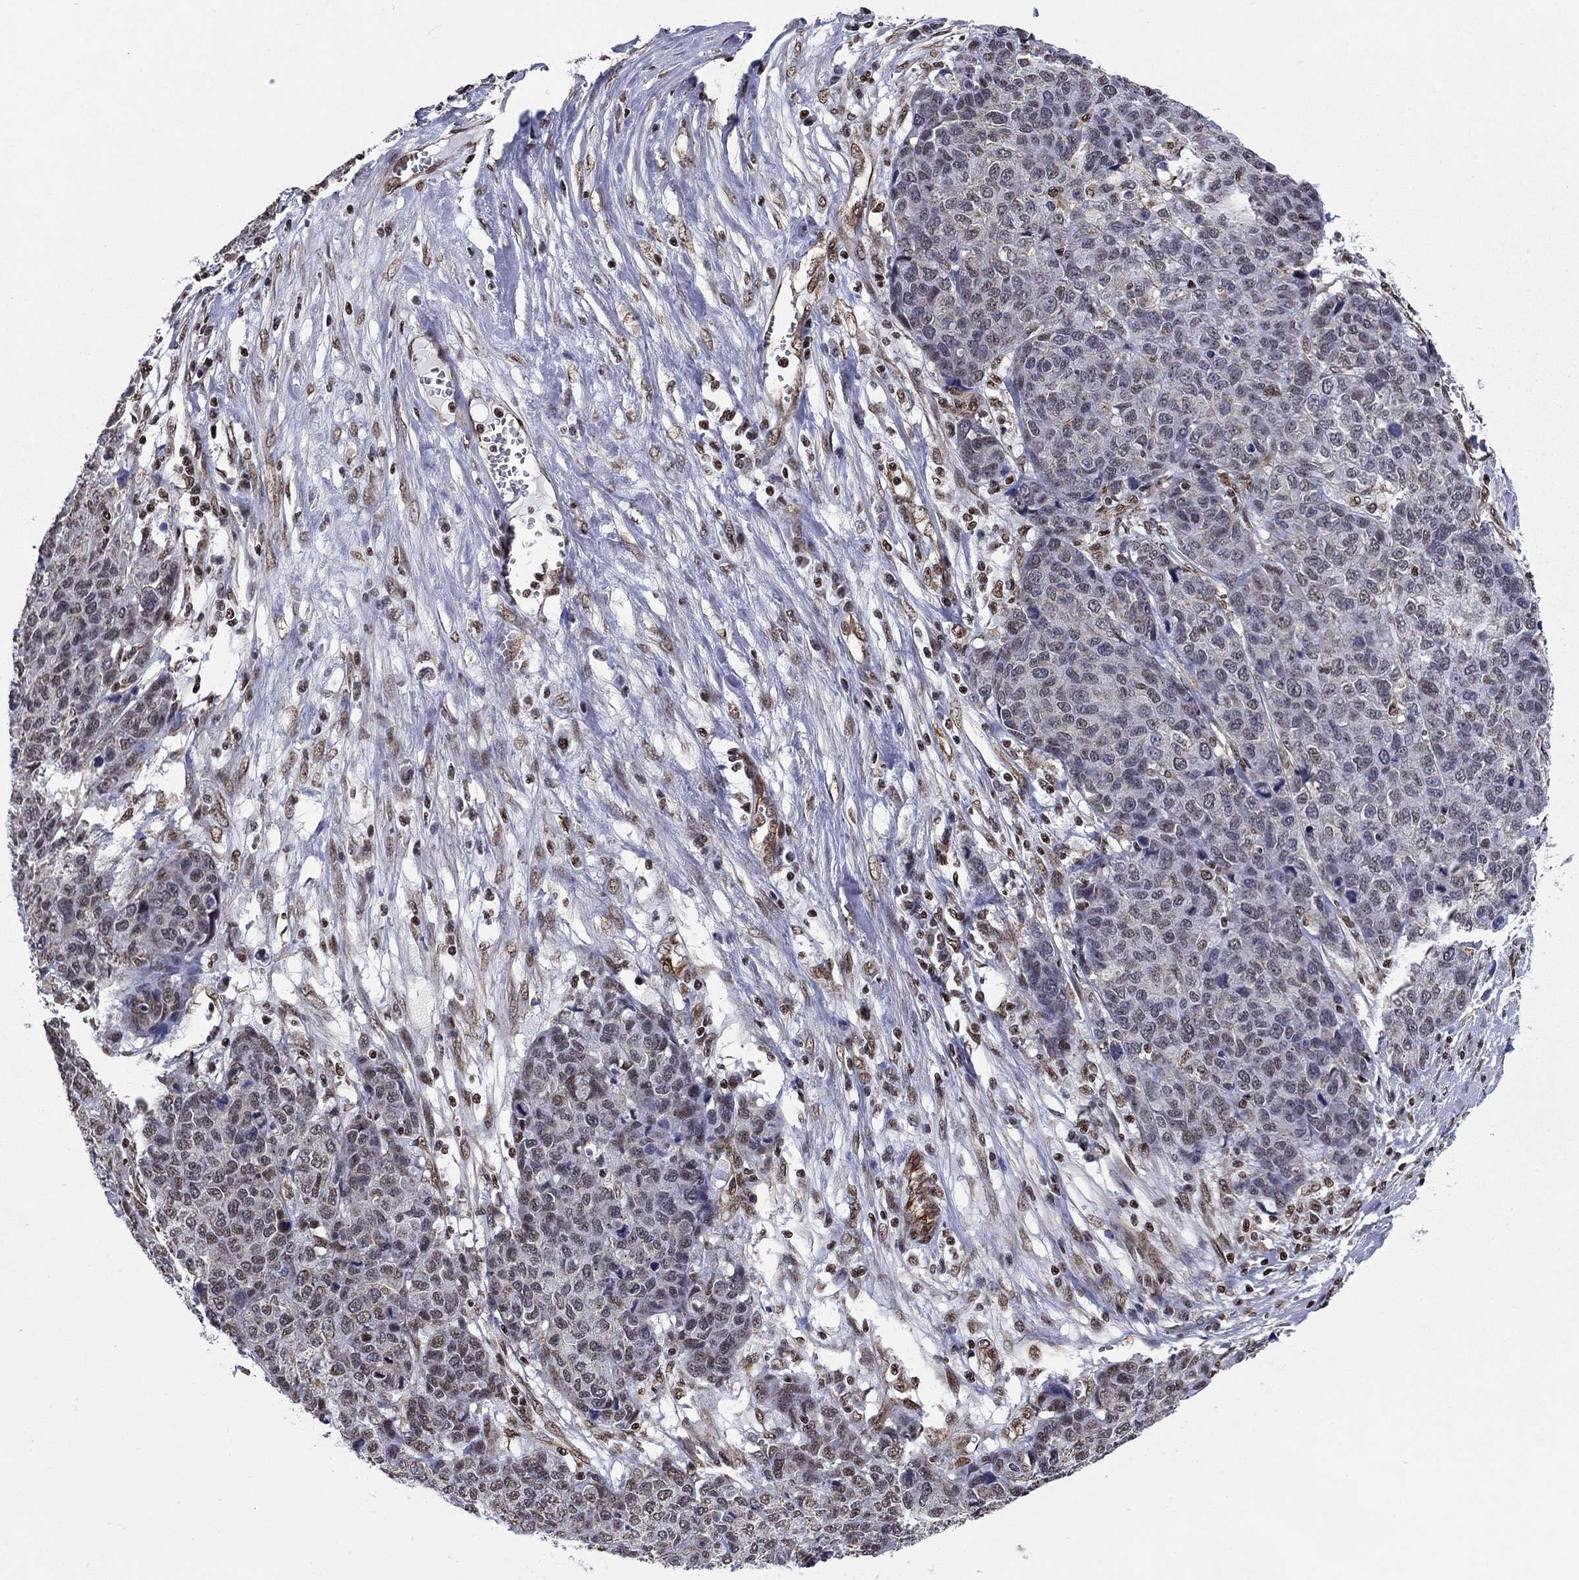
{"staining": {"intensity": "weak", "quantity": "<25%", "location": "nuclear"}, "tissue": "ovarian cancer", "cell_type": "Tumor cells", "image_type": "cancer", "snomed": [{"axis": "morphology", "description": "Cystadenocarcinoma, serous, NOS"}, {"axis": "topography", "description": "Ovary"}], "caption": "Ovarian cancer was stained to show a protein in brown. There is no significant positivity in tumor cells.", "gene": "N4BP2", "patient": {"sex": "female", "age": 87}}